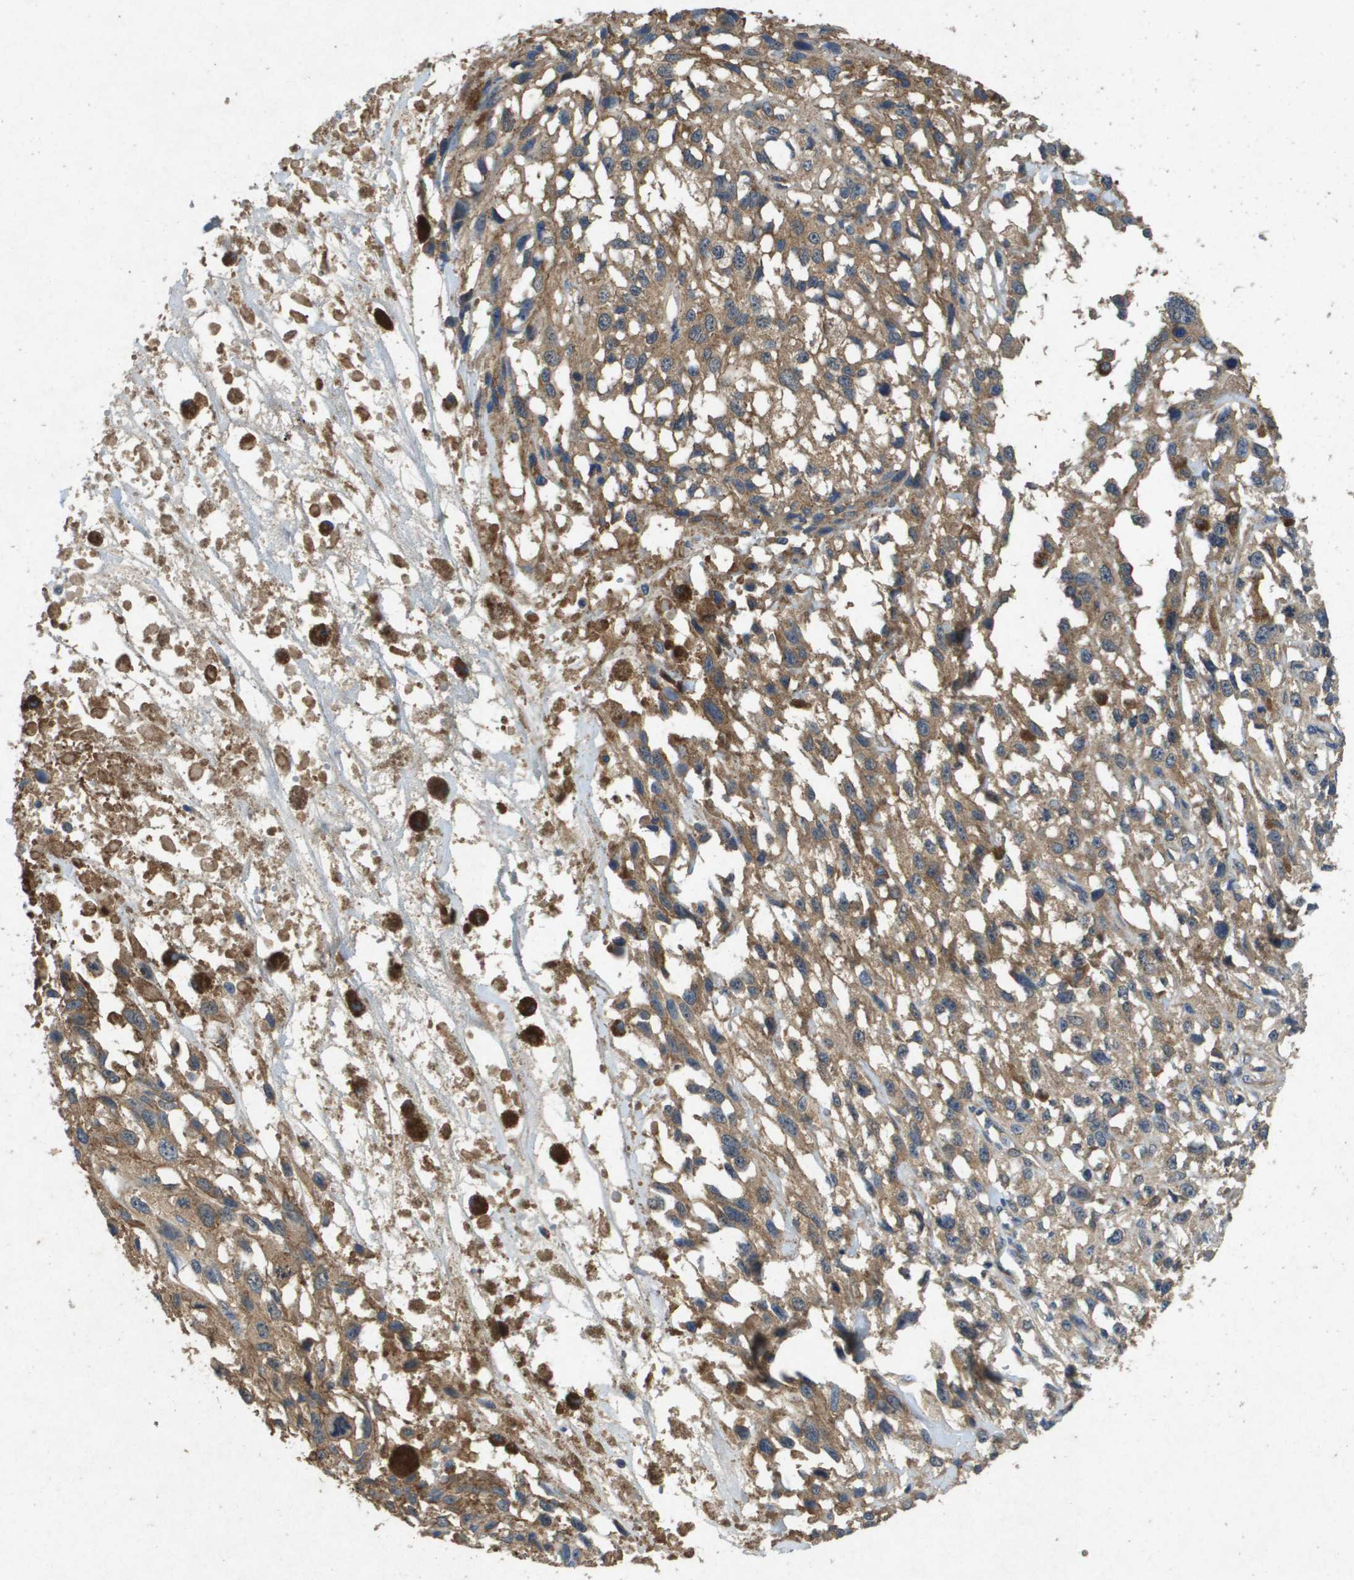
{"staining": {"intensity": "moderate", "quantity": ">75%", "location": "cytoplasmic/membranous"}, "tissue": "melanoma", "cell_type": "Tumor cells", "image_type": "cancer", "snomed": [{"axis": "morphology", "description": "Malignant melanoma, Metastatic site"}, {"axis": "topography", "description": "Lymph node"}], "caption": "Malignant melanoma (metastatic site) tissue displays moderate cytoplasmic/membranous staining in approximately >75% of tumor cells, visualized by immunohistochemistry.", "gene": "PTPRT", "patient": {"sex": "male", "age": 59}}